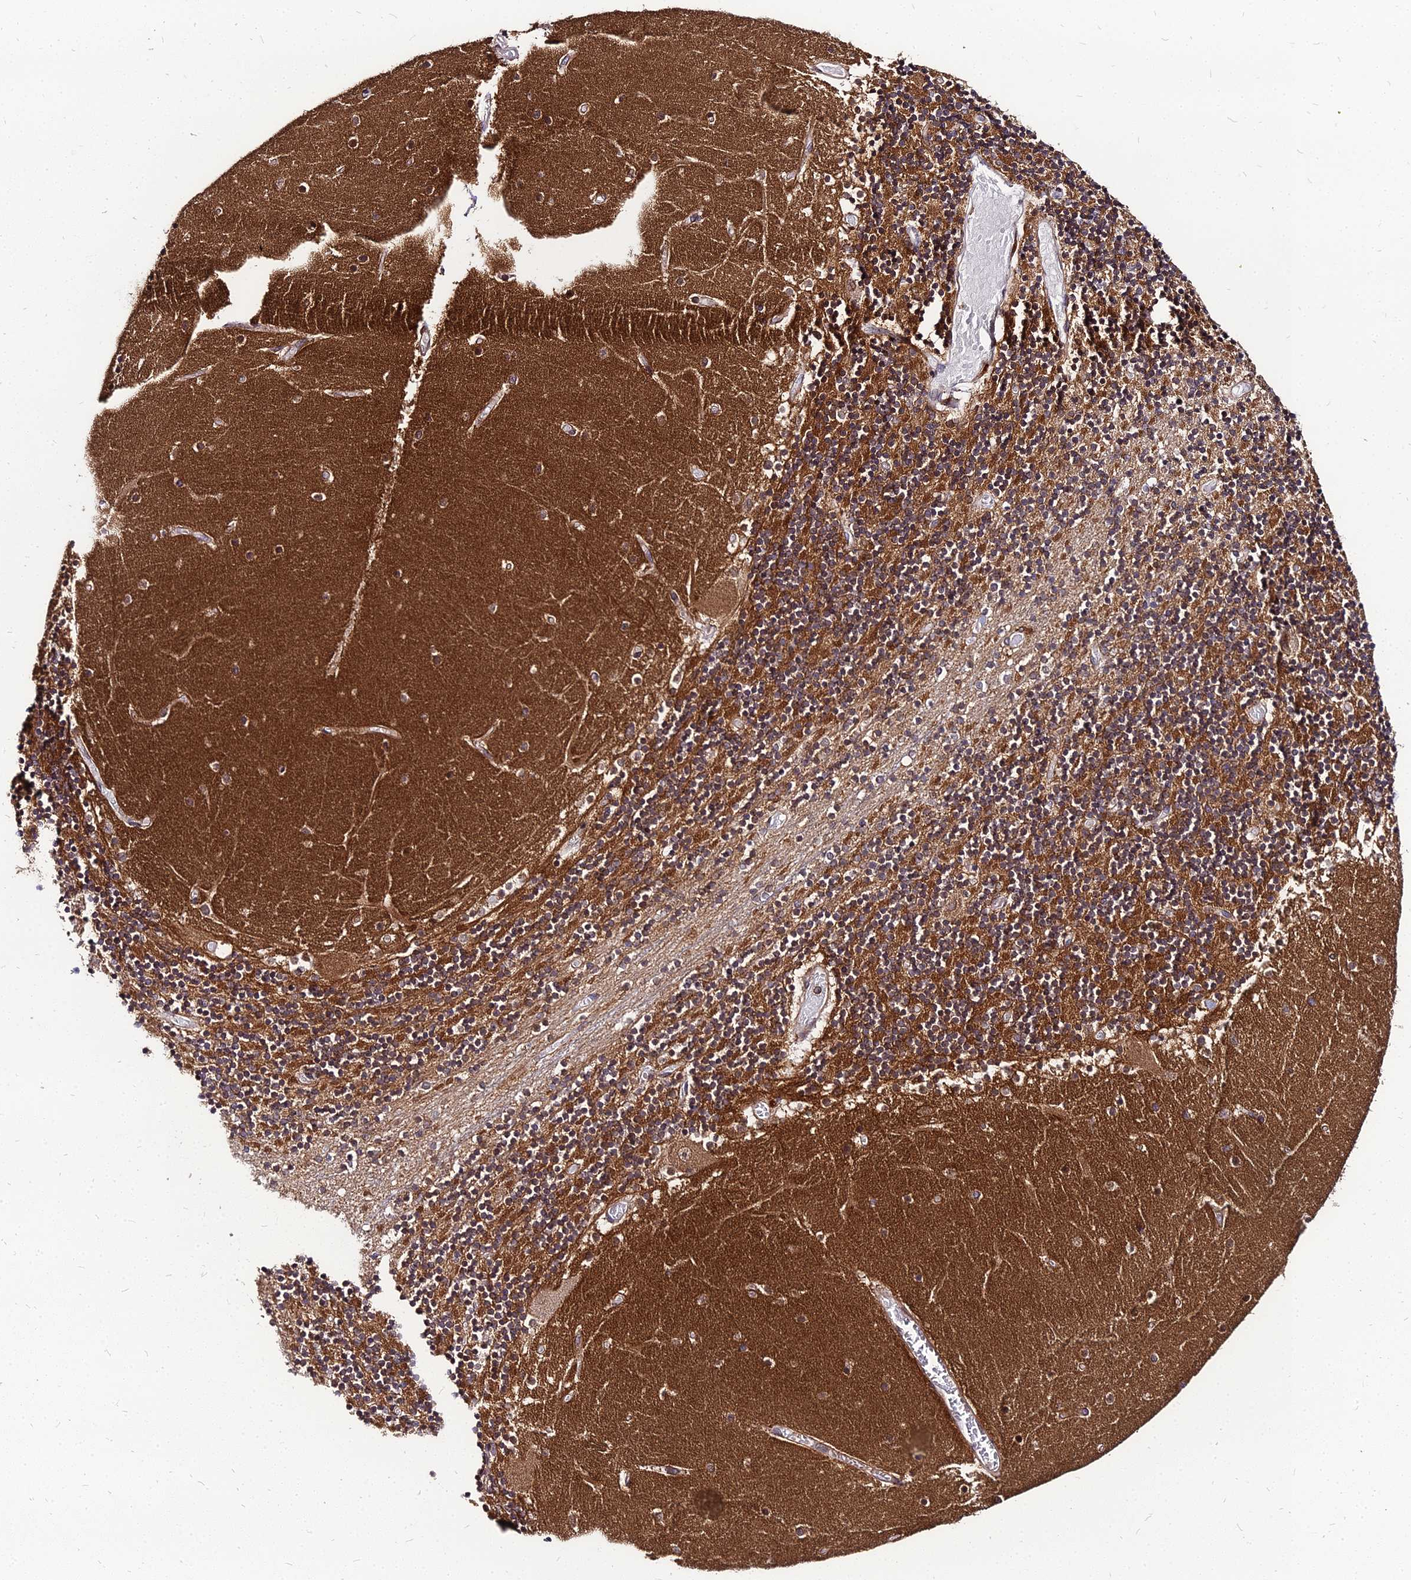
{"staining": {"intensity": "strong", "quantity": "25%-75%", "location": "cytoplasmic/membranous"}, "tissue": "cerebellum", "cell_type": "Cells in granular layer", "image_type": "normal", "snomed": [{"axis": "morphology", "description": "Normal tissue, NOS"}, {"axis": "topography", "description": "Cerebellum"}], "caption": "Normal cerebellum displays strong cytoplasmic/membranous expression in approximately 25%-75% of cells in granular layer.", "gene": "PDE4D", "patient": {"sex": "female", "age": 28}}